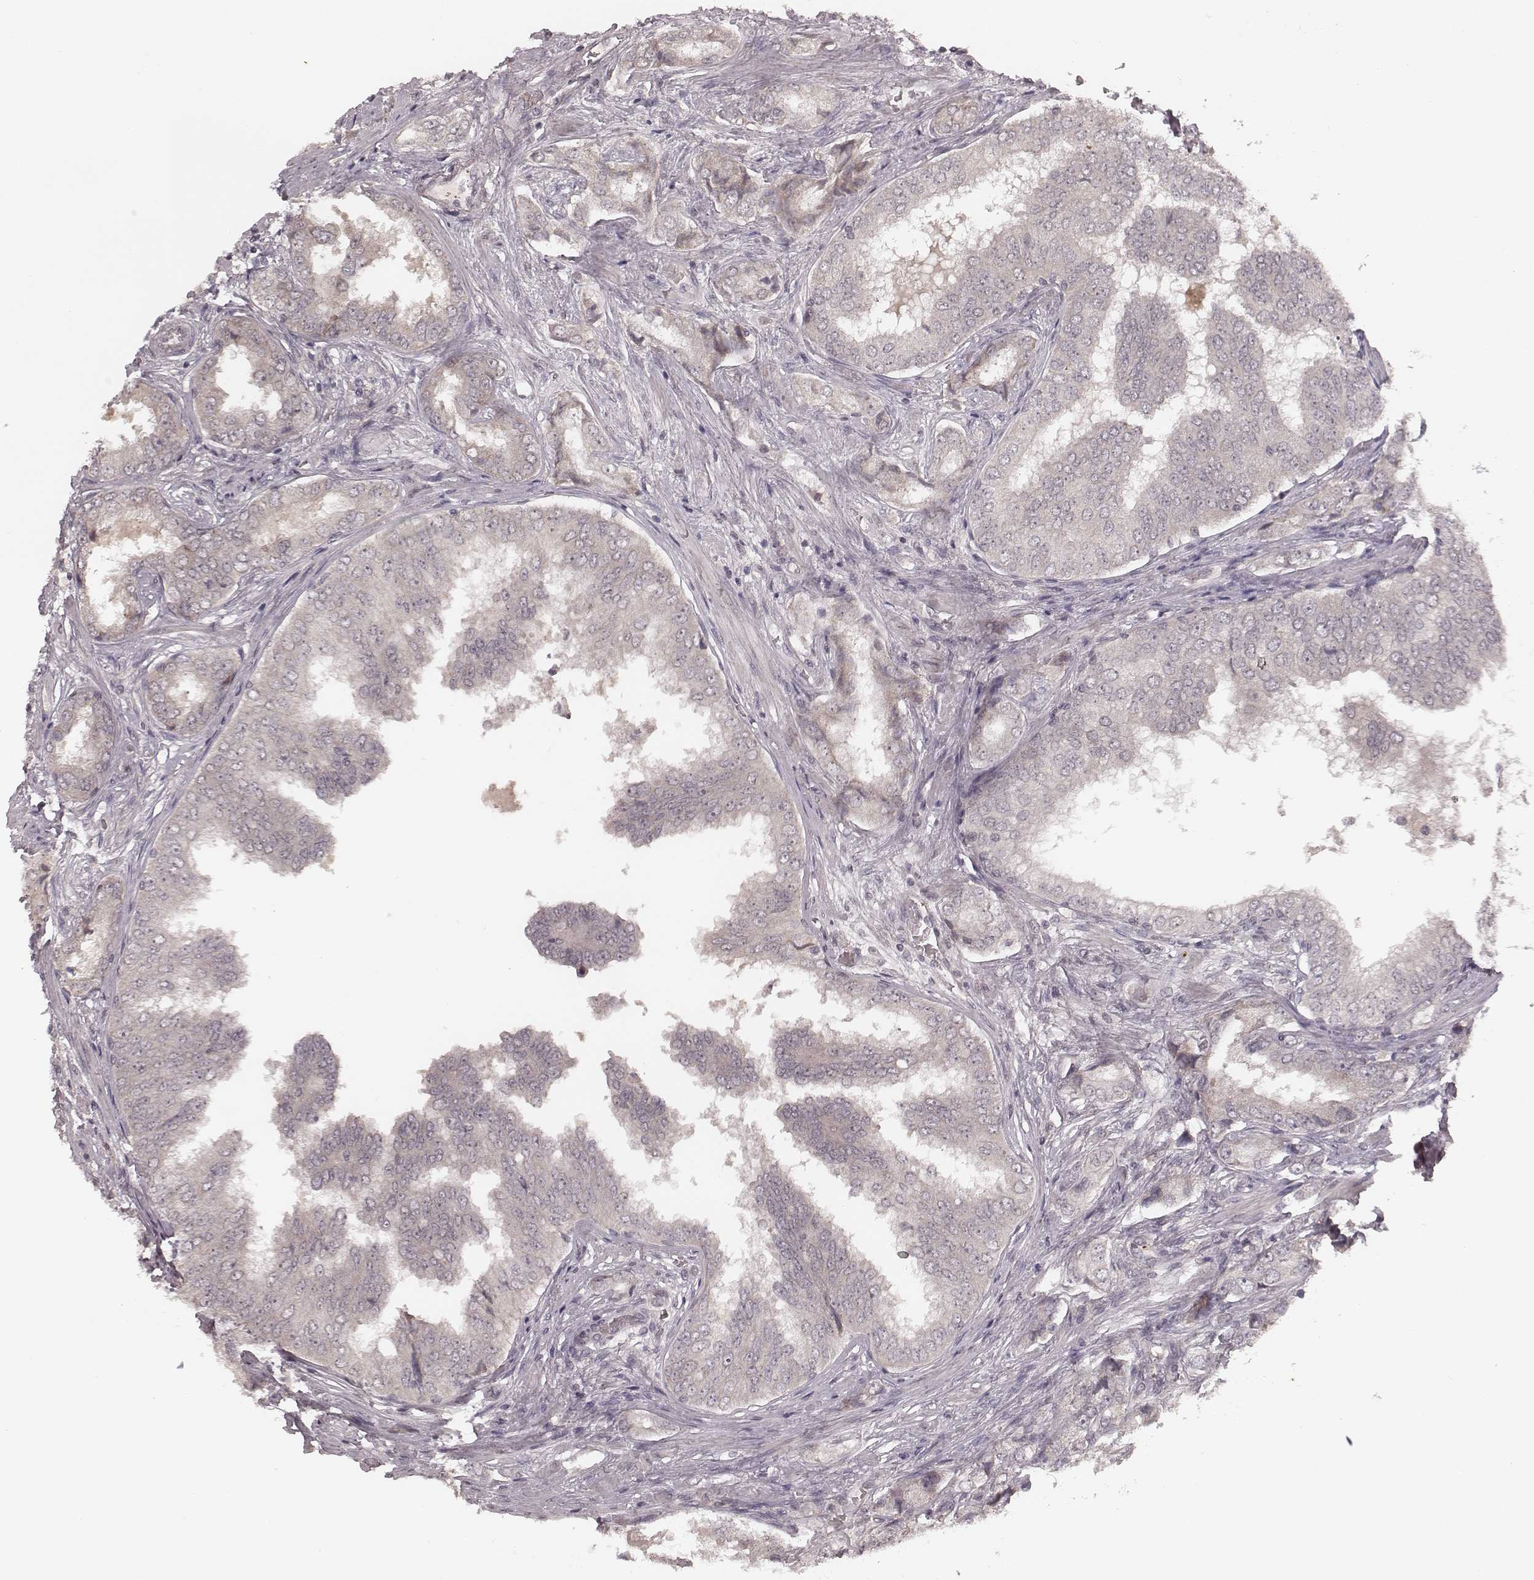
{"staining": {"intensity": "negative", "quantity": "none", "location": "none"}, "tissue": "prostate cancer", "cell_type": "Tumor cells", "image_type": "cancer", "snomed": [{"axis": "morphology", "description": "Adenocarcinoma, NOS"}, {"axis": "topography", "description": "Prostate"}], "caption": "High magnification brightfield microscopy of prostate adenocarcinoma stained with DAB (3,3'-diaminobenzidine) (brown) and counterstained with hematoxylin (blue): tumor cells show no significant positivity. Brightfield microscopy of immunohistochemistry stained with DAB (3,3'-diaminobenzidine) (brown) and hematoxylin (blue), captured at high magnification.", "gene": "IL5", "patient": {"sex": "male", "age": 65}}